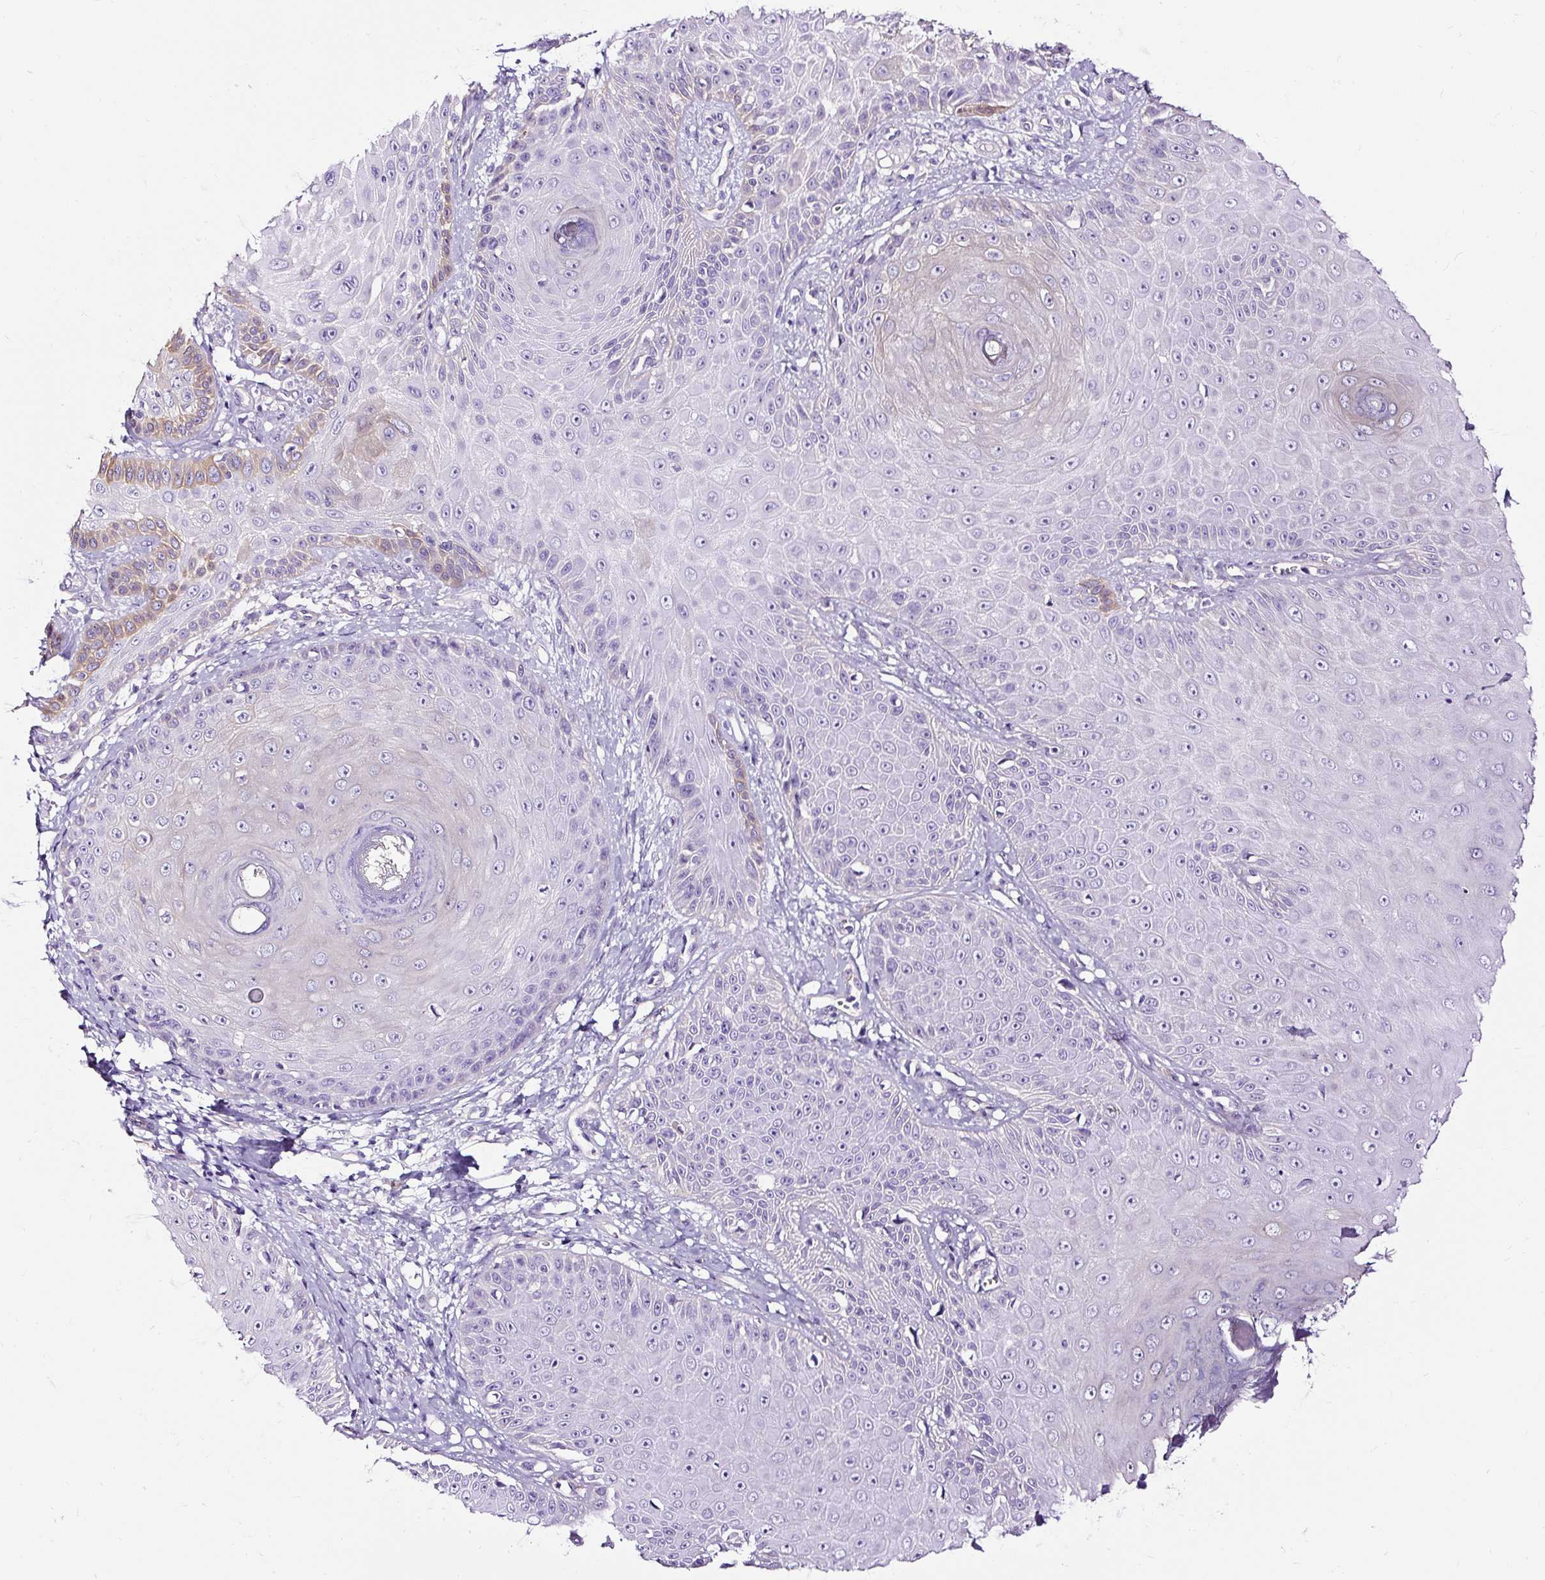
{"staining": {"intensity": "moderate", "quantity": "<25%", "location": "cytoplasmic/membranous"}, "tissue": "skin cancer", "cell_type": "Tumor cells", "image_type": "cancer", "snomed": [{"axis": "morphology", "description": "Squamous cell carcinoma, NOS"}, {"axis": "topography", "description": "Skin"}], "caption": "This histopathology image reveals skin squamous cell carcinoma stained with immunohistochemistry (IHC) to label a protein in brown. The cytoplasmic/membranous of tumor cells show moderate positivity for the protein. Nuclei are counter-stained blue.", "gene": "SLC7A8", "patient": {"sex": "male", "age": 86}}